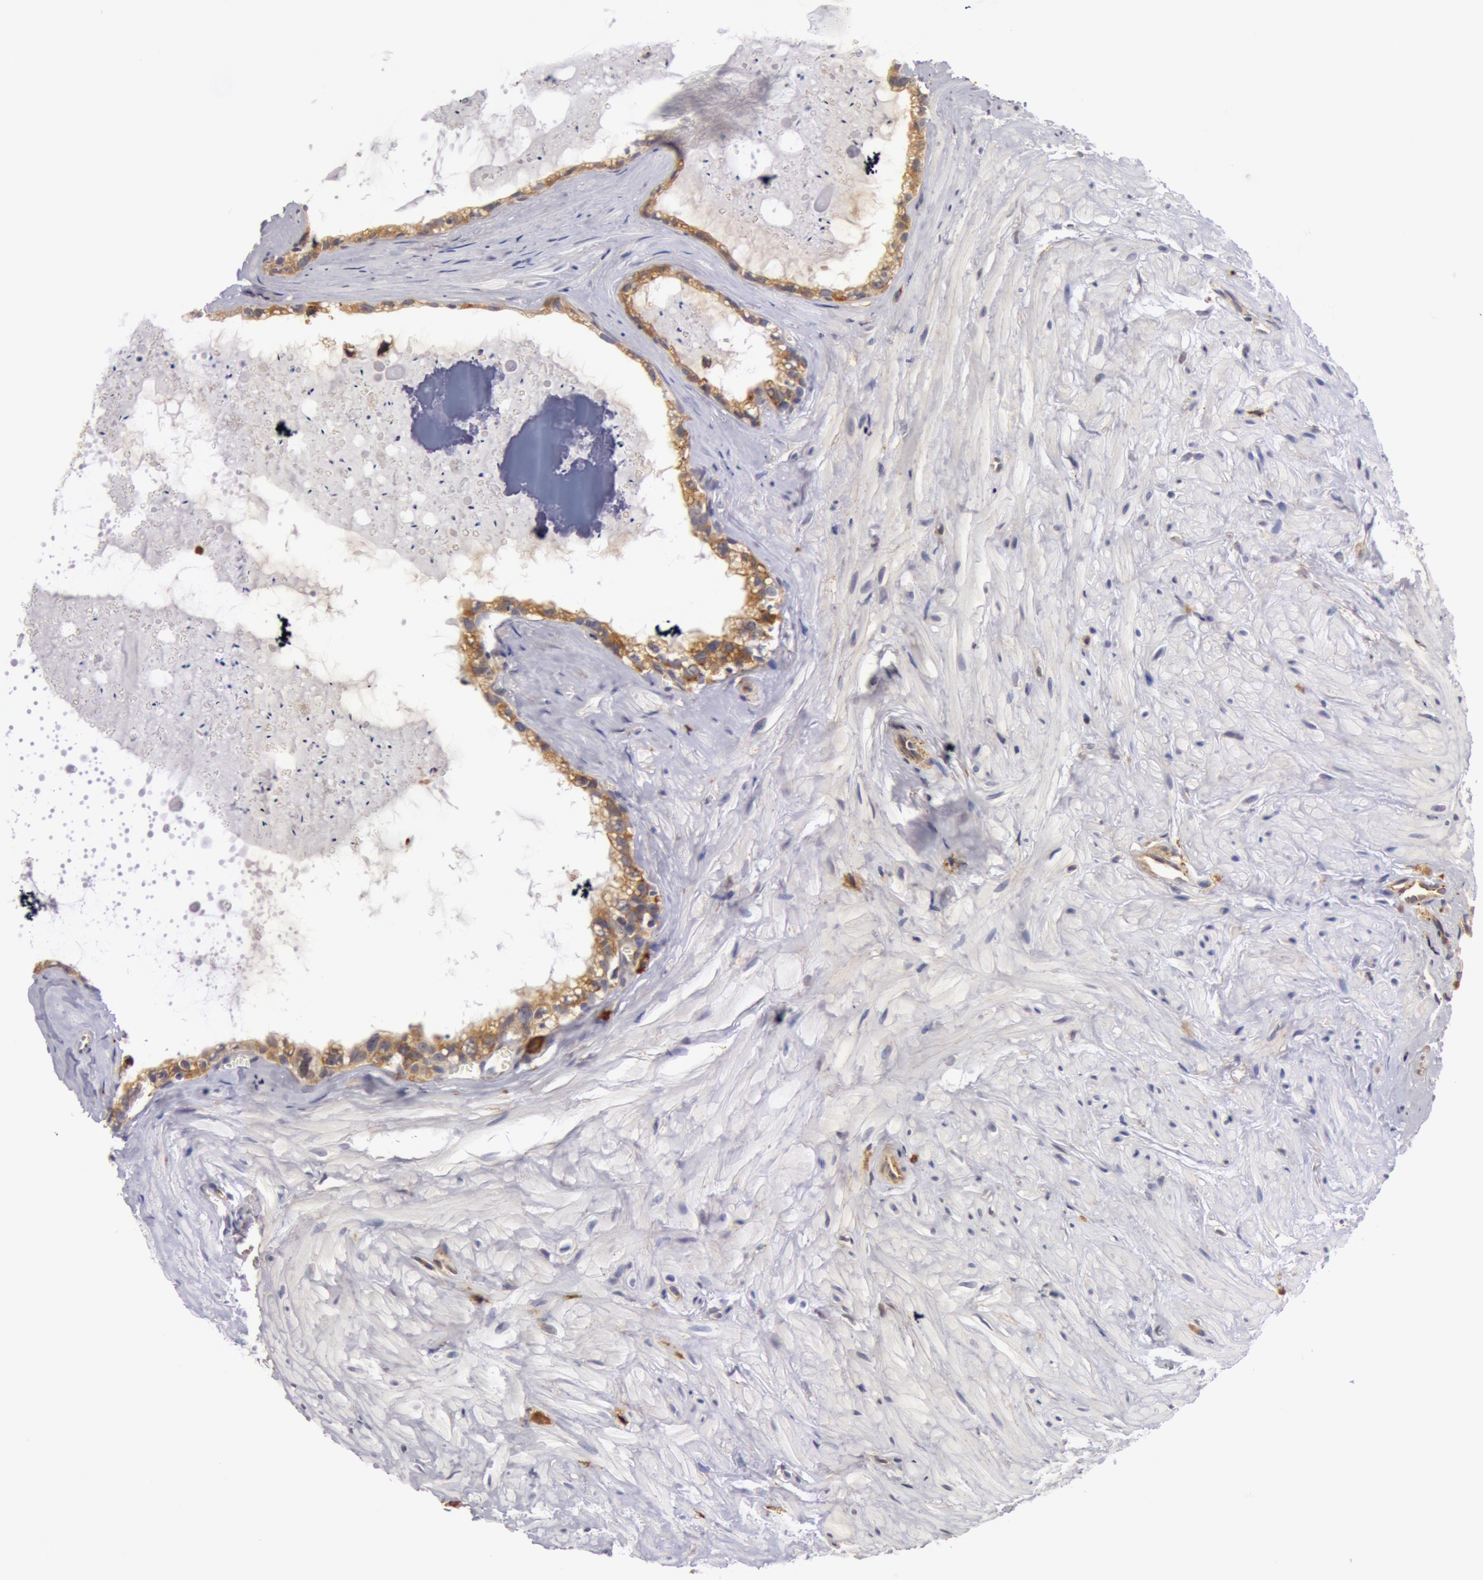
{"staining": {"intensity": "weak", "quantity": ">75%", "location": "cytoplasmic/membranous"}, "tissue": "seminal vesicle", "cell_type": "Glandular cells", "image_type": "normal", "snomed": [{"axis": "morphology", "description": "Normal tissue, NOS"}, {"axis": "topography", "description": "Seminal veicle"}], "caption": "This photomicrograph exhibits immunohistochemistry (IHC) staining of unremarkable seminal vesicle, with low weak cytoplasmic/membranous expression in about >75% of glandular cells.", "gene": "IL23A", "patient": {"sex": "male", "age": 60}}